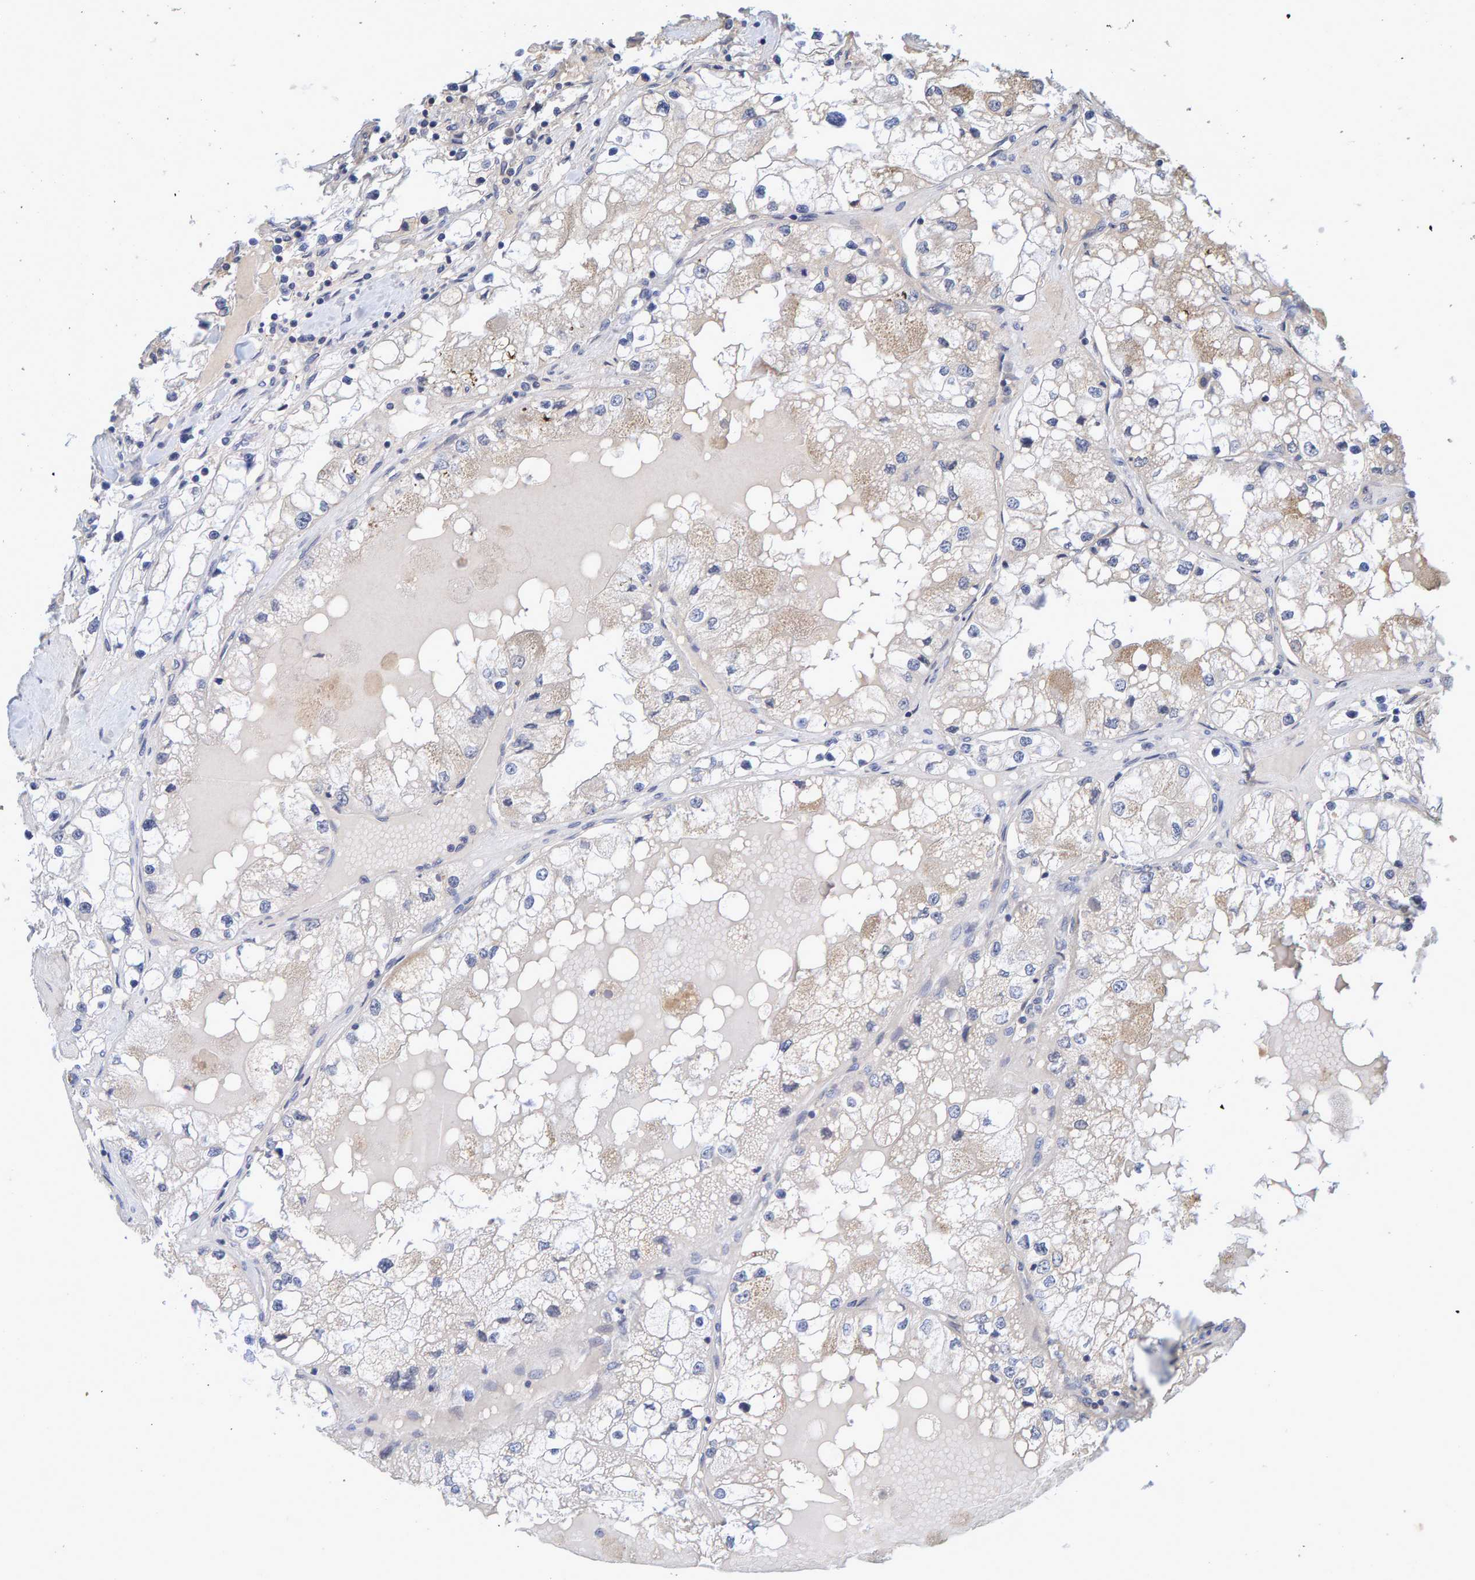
{"staining": {"intensity": "negative", "quantity": "none", "location": "none"}, "tissue": "renal cancer", "cell_type": "Tumor cells", "image_type": "cancer", "snomed": [{"axis": "morphology", "description": "Adenocarcinoma, NOS"}, {"axis": "topography", "description": "Kidney"}], "caption": "The IHC photomicrograph has no significant positivity in tumor cells of renal cancer tissue. The staining was performed using DAB (3,3'-diaminobenzidine) to visualize the protein expression in brown, while the nuclei were stained in blue with hematoxylin (Magnification: 20x).", "gene": "ZNF77", "patient": {"sex": "male", "age": 68}}